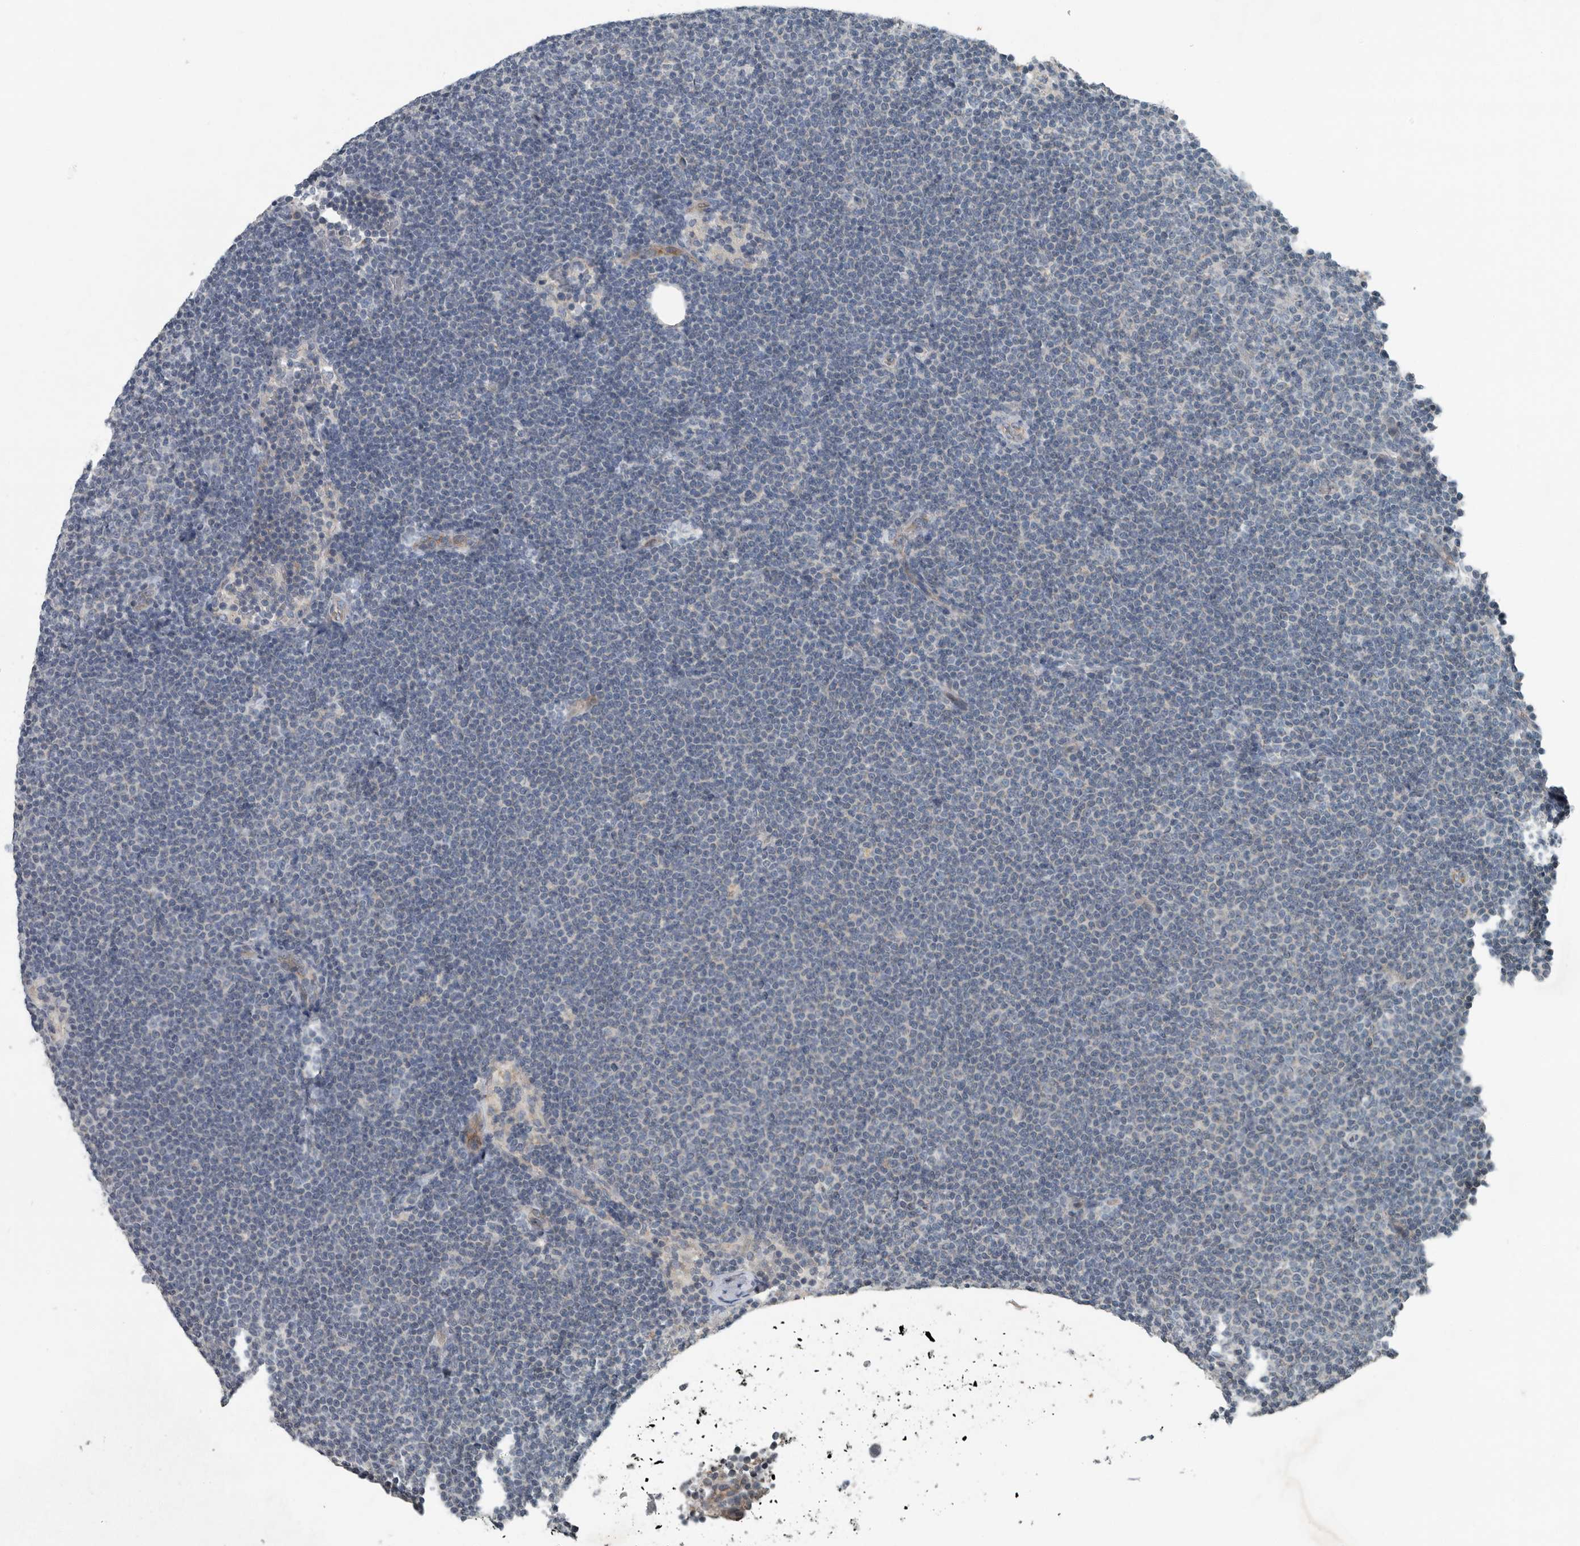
{"staining": {"intensity": "negative", "quantity": "none", "location": "none"}, "tissue": "lymphoma", "cell_type": "Tumor cells", "image_type": "cancer", "snomed": [{"axis": "morphology", "description": "Malignant lymphoma, non-Hodgkin's type, Low grade"}, {"axis": "topography", "description": "Lymph node"}], "caption": "A micrograph of human lymphoma is negative for staining in tumor cells. (Brightfield microscopy of DAB (3,3'-diaminobenzidine) immunohistochemistry (IHC) at high magnification).", "gene": "MPP3", "patient": {"sex": "female", "age": 53}}